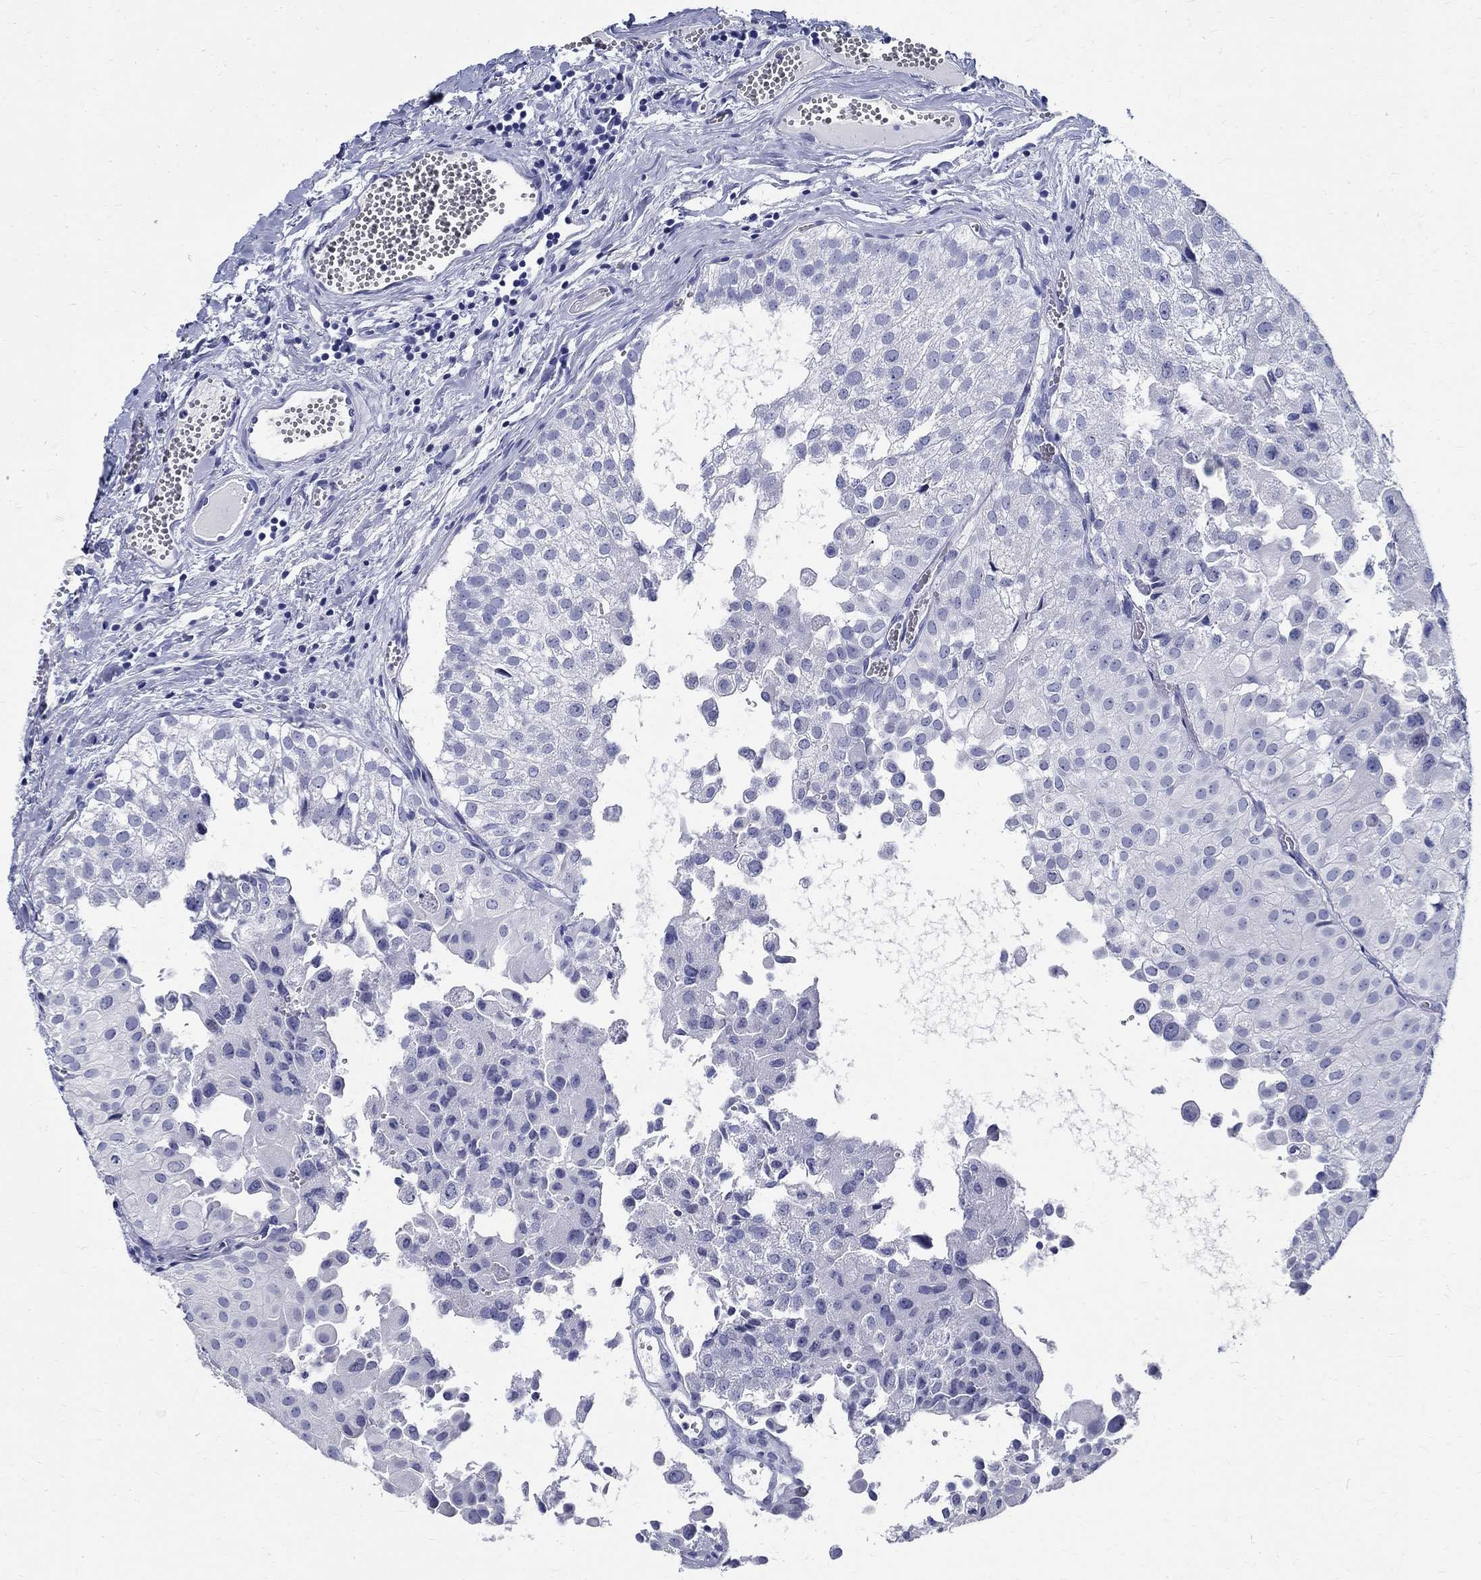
{"staining": {"intensity": "negative", "quantity": "none", "location": "none"}, "tissue": "urothelial cancer", "cell_type": "Tumor cells", "image_type": "cancer", "snomed": [{"axis": "morphology", "description": "Urothelial carcinoma, Low grade"}, {"axis": "topography", "description": "Urinary bladder"}], "caption": "High magnification brightfield microscopy of low-grade urothelial carcinoma stained with DAB (brown) and counterstained with hematoxylin (blue): tumor cells show no significant expression.", "gene": "BSPRY", "patient": {"sex": "female", "age": 78}}